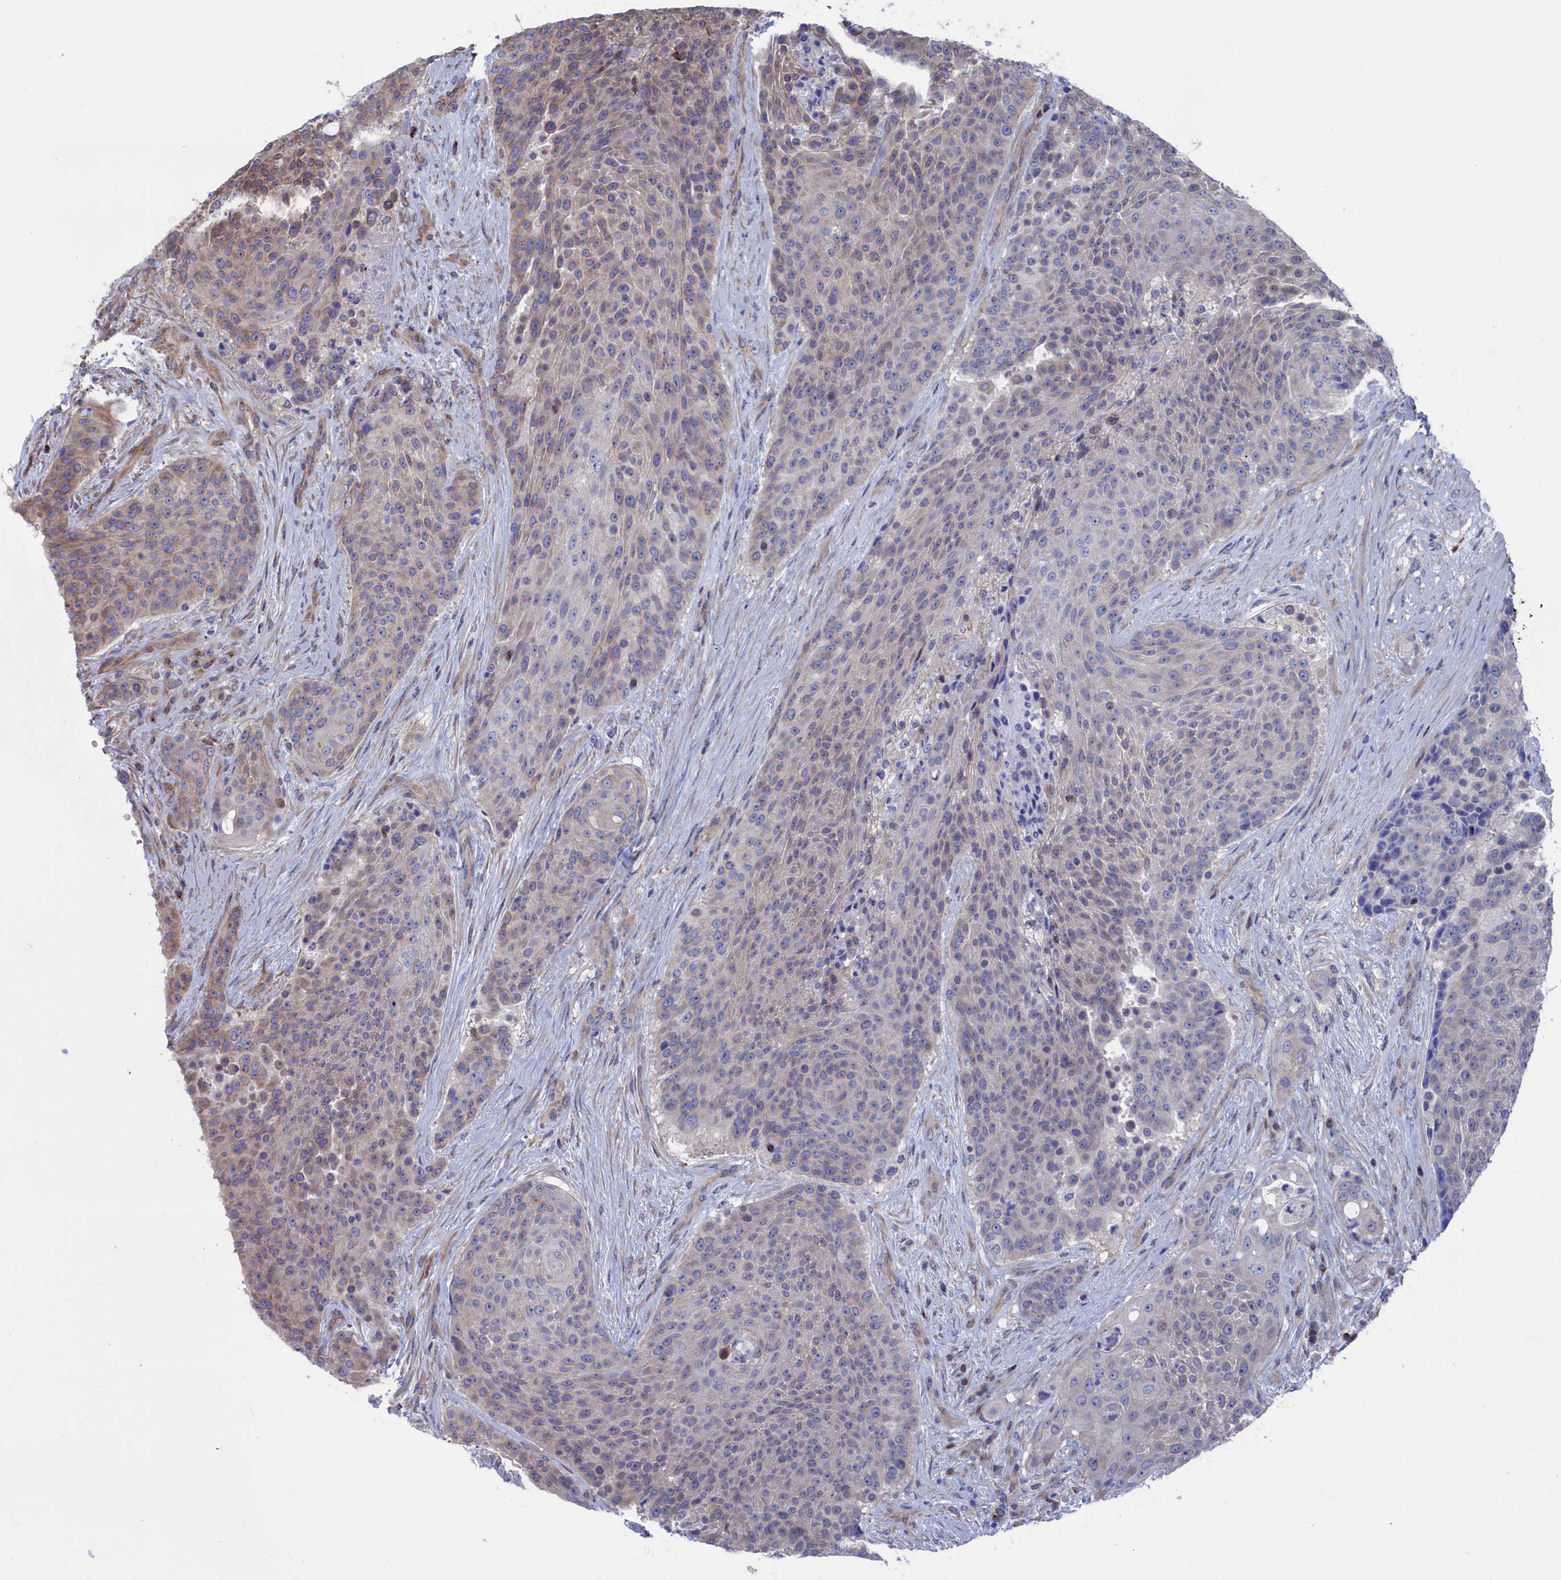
{"staining": {"intensity": "negative", "quantity": "none", "location": "none"}, "tissue": "urothelial cancer", "cell_type": "Tumor cells", "image_type": "cancer", "snomed": [{"axis": "morphology", "description": "Urothelial carcinoma, High grade"}, {"axis": "topography", "description": "Urinary bladder"}], "caption": "This is an immunohistochemistry photomicrograph of urothelial carcinoma (high-grade). There is no positivity in tumor cells.", "gene": "NUTF2", "patient": {"sex": "female", "age": 63}}